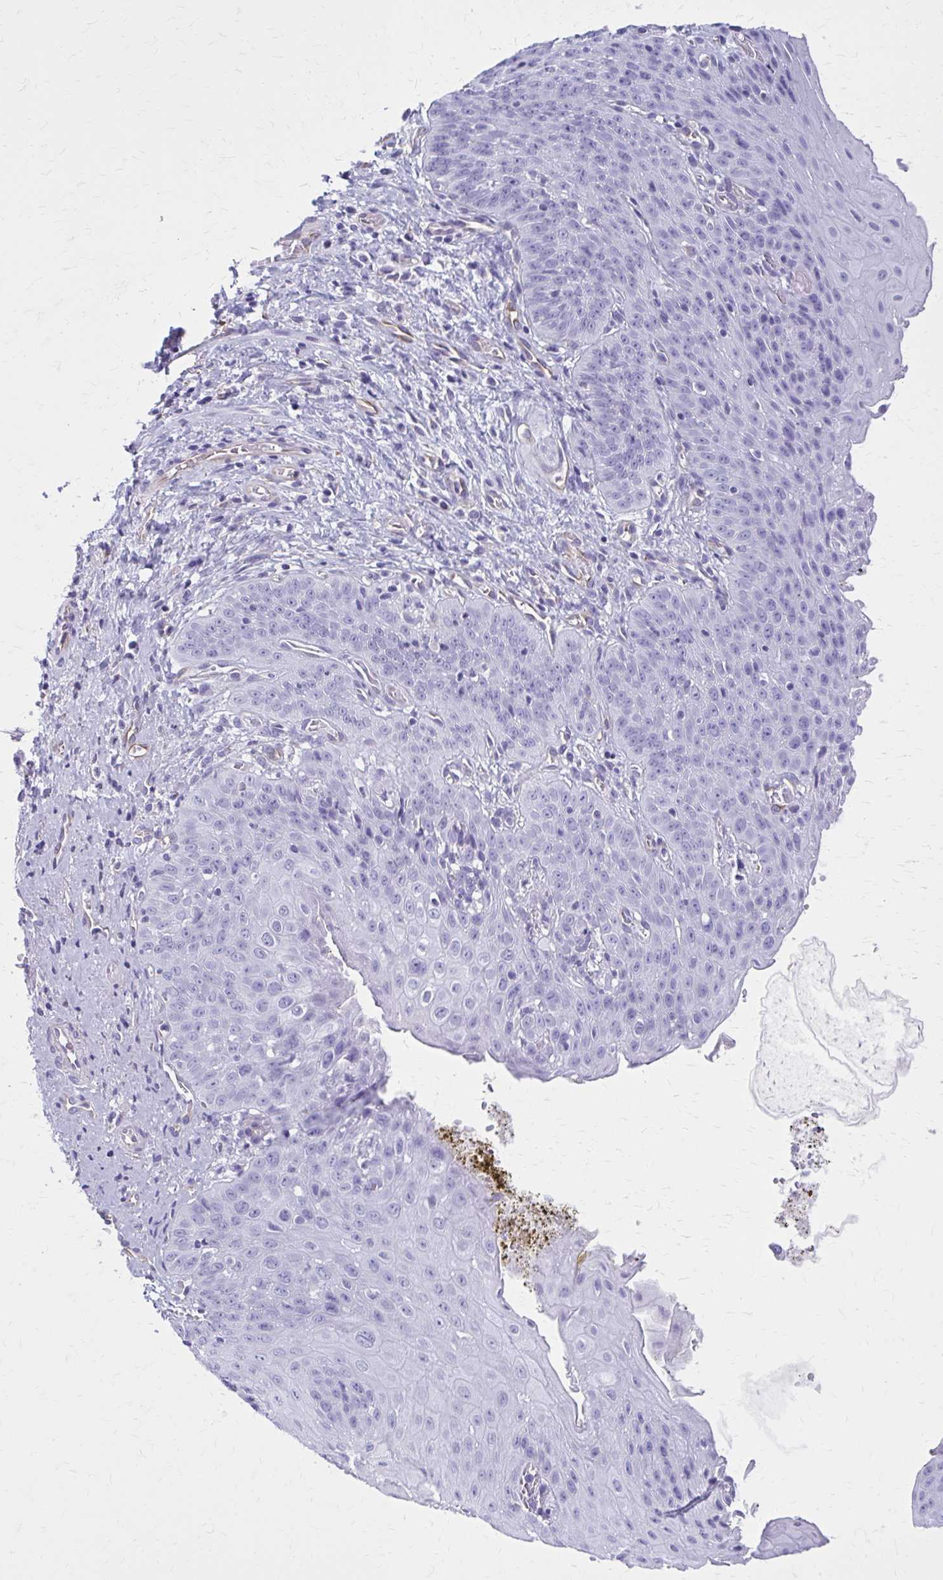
{"staining": {"intensity": "negative", "quantity": "none", "location": "none"}, "tissue": "esophagus", "cell_type": "Squamous epithelial cells", "image_type": "normal", "snomed": [{"axis": "morphology", "description": "Normal tissue, NOS"}, {"axis": "topography", "description": "Esophagus"}], "caption": "This is a histopathology image of immunohistochemistry (IHC) staining of benign esophagus, which shows no staining in squamous epithelial cells. (DAB immunohistochemistry (IHC) with hematoxylin counter stain).", "gene": "GFAP", "patient": {"sex": "male", "age": 71}}